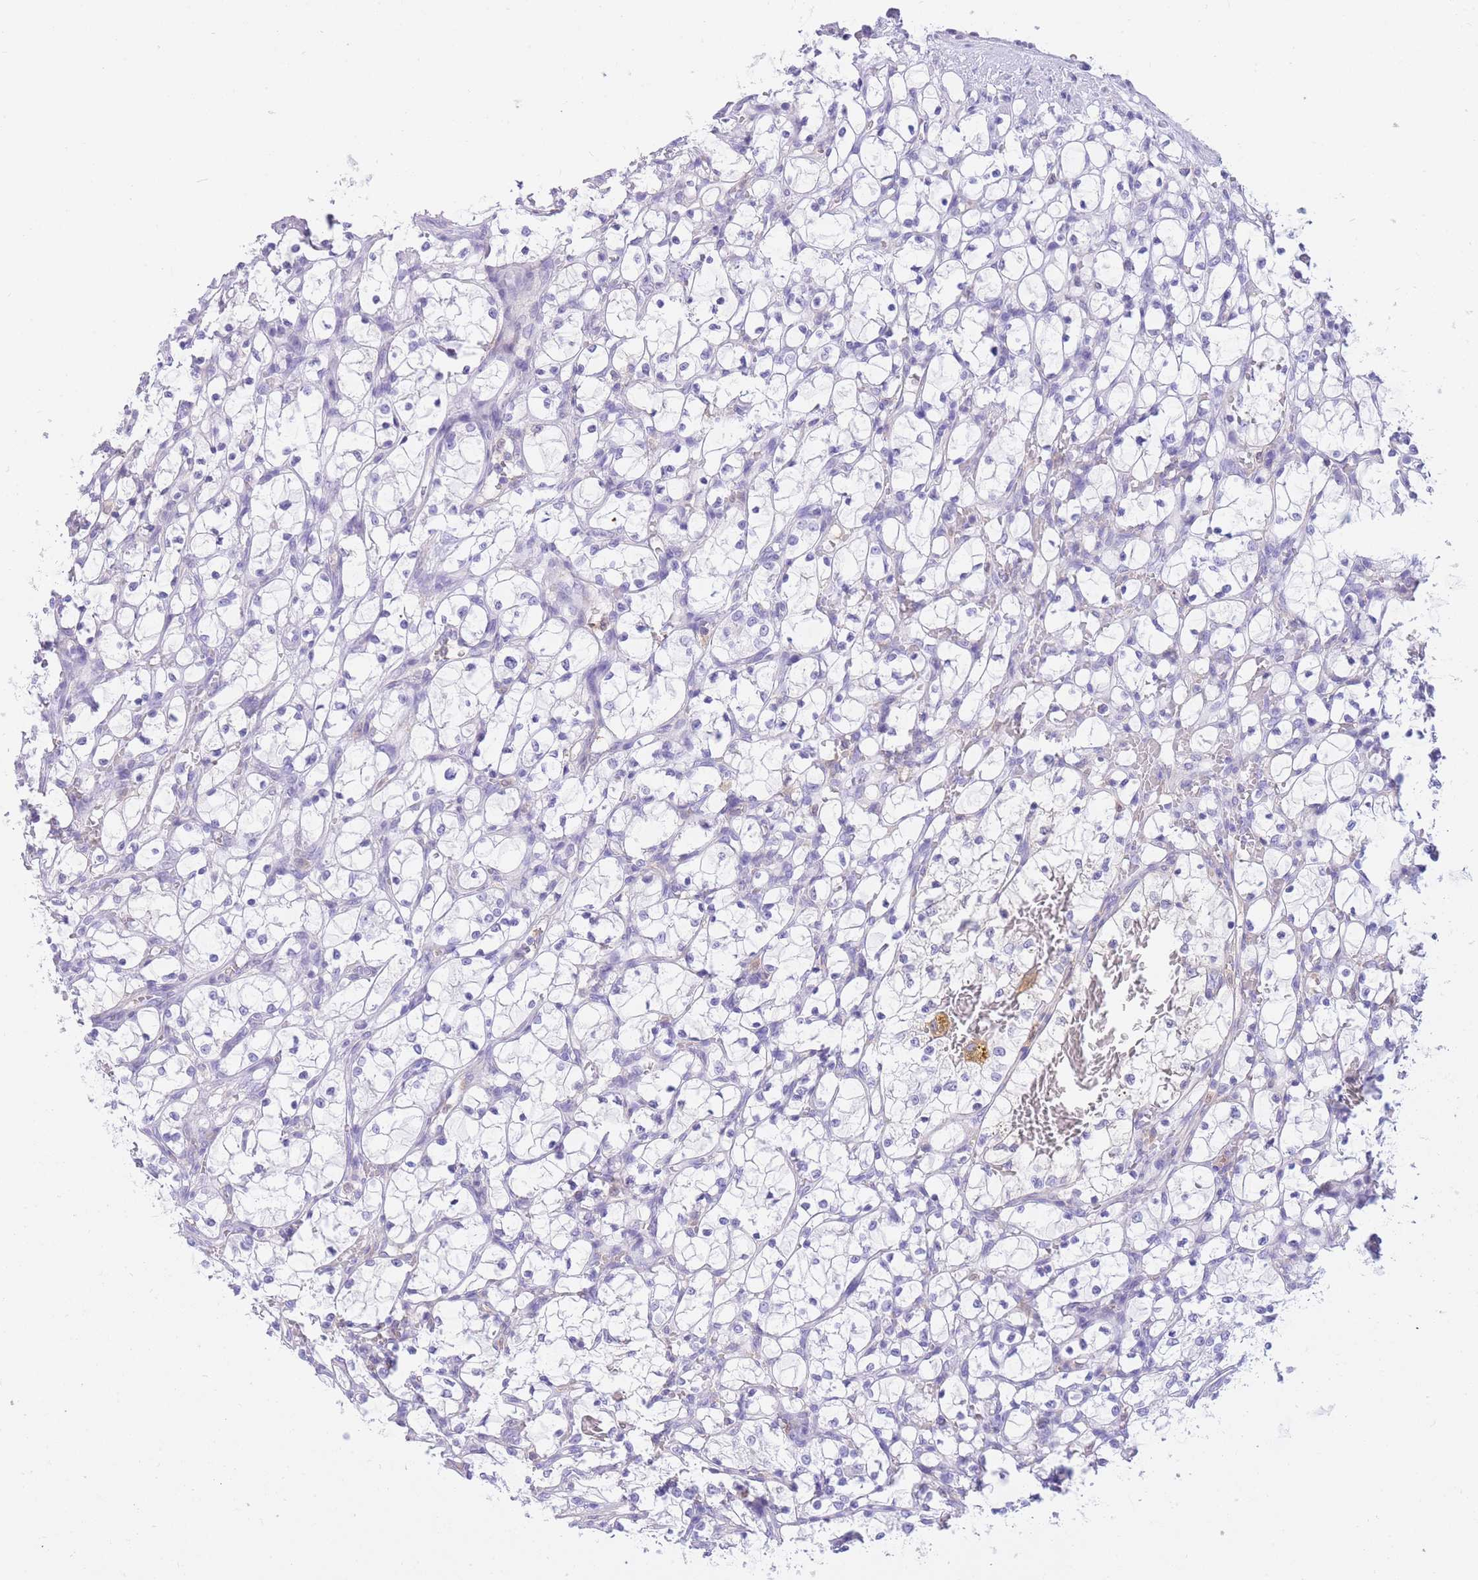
{"staining": {"intensity": "negative", "quantity": "none", "location": "none"}, "tissue": "renal cancer", "cell_type": "Tumor cells", "image_type": "cancer", "snomed": [{"axis": "morphology", "description": "Adenocarcinoma, NOS"}, {"axis": "topography", "description": "Kidney"}], "caption": "Tumor cells are negative for brown protein staining in renal adenocarcinoma. (IHC, brightfield microscopy, high magnification).", "gene": "SULT1A1", "patient": {"sex": "female", "age": 69}}